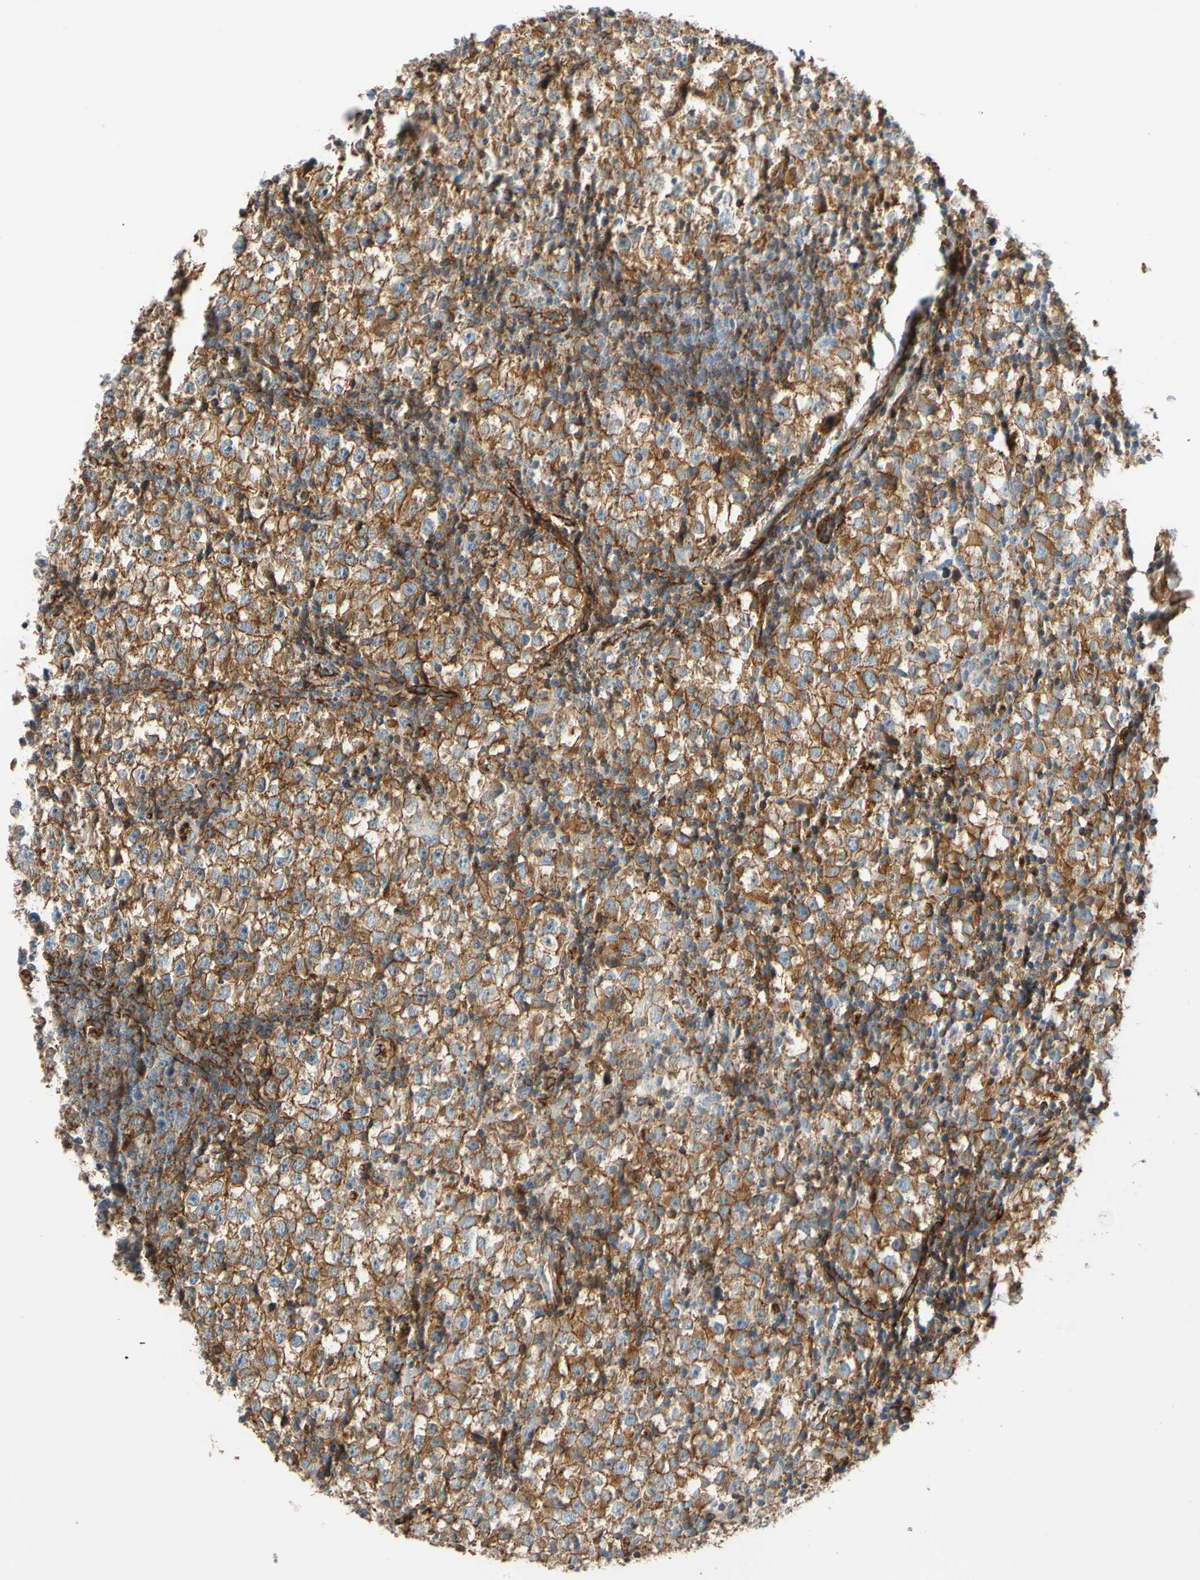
{"staining": {"intensity": "strong", "quantity": ">75%", "location": "cytoplasmic/membranous"}, "tissue": "testis cancer", "cell_type": "Tumor cells", "image_type": "cancer", "snomed": [{"axis": "morphology", "description": "Seminoma, NOS"}, {"axis": "topography", "description": "Testis"}], "caption": "Seminoma (testis) stained with a protein marker displays strong staining in tumor cells.", "gene": "SPTAN1", "patient": {"sex": "male", "age": 65}}